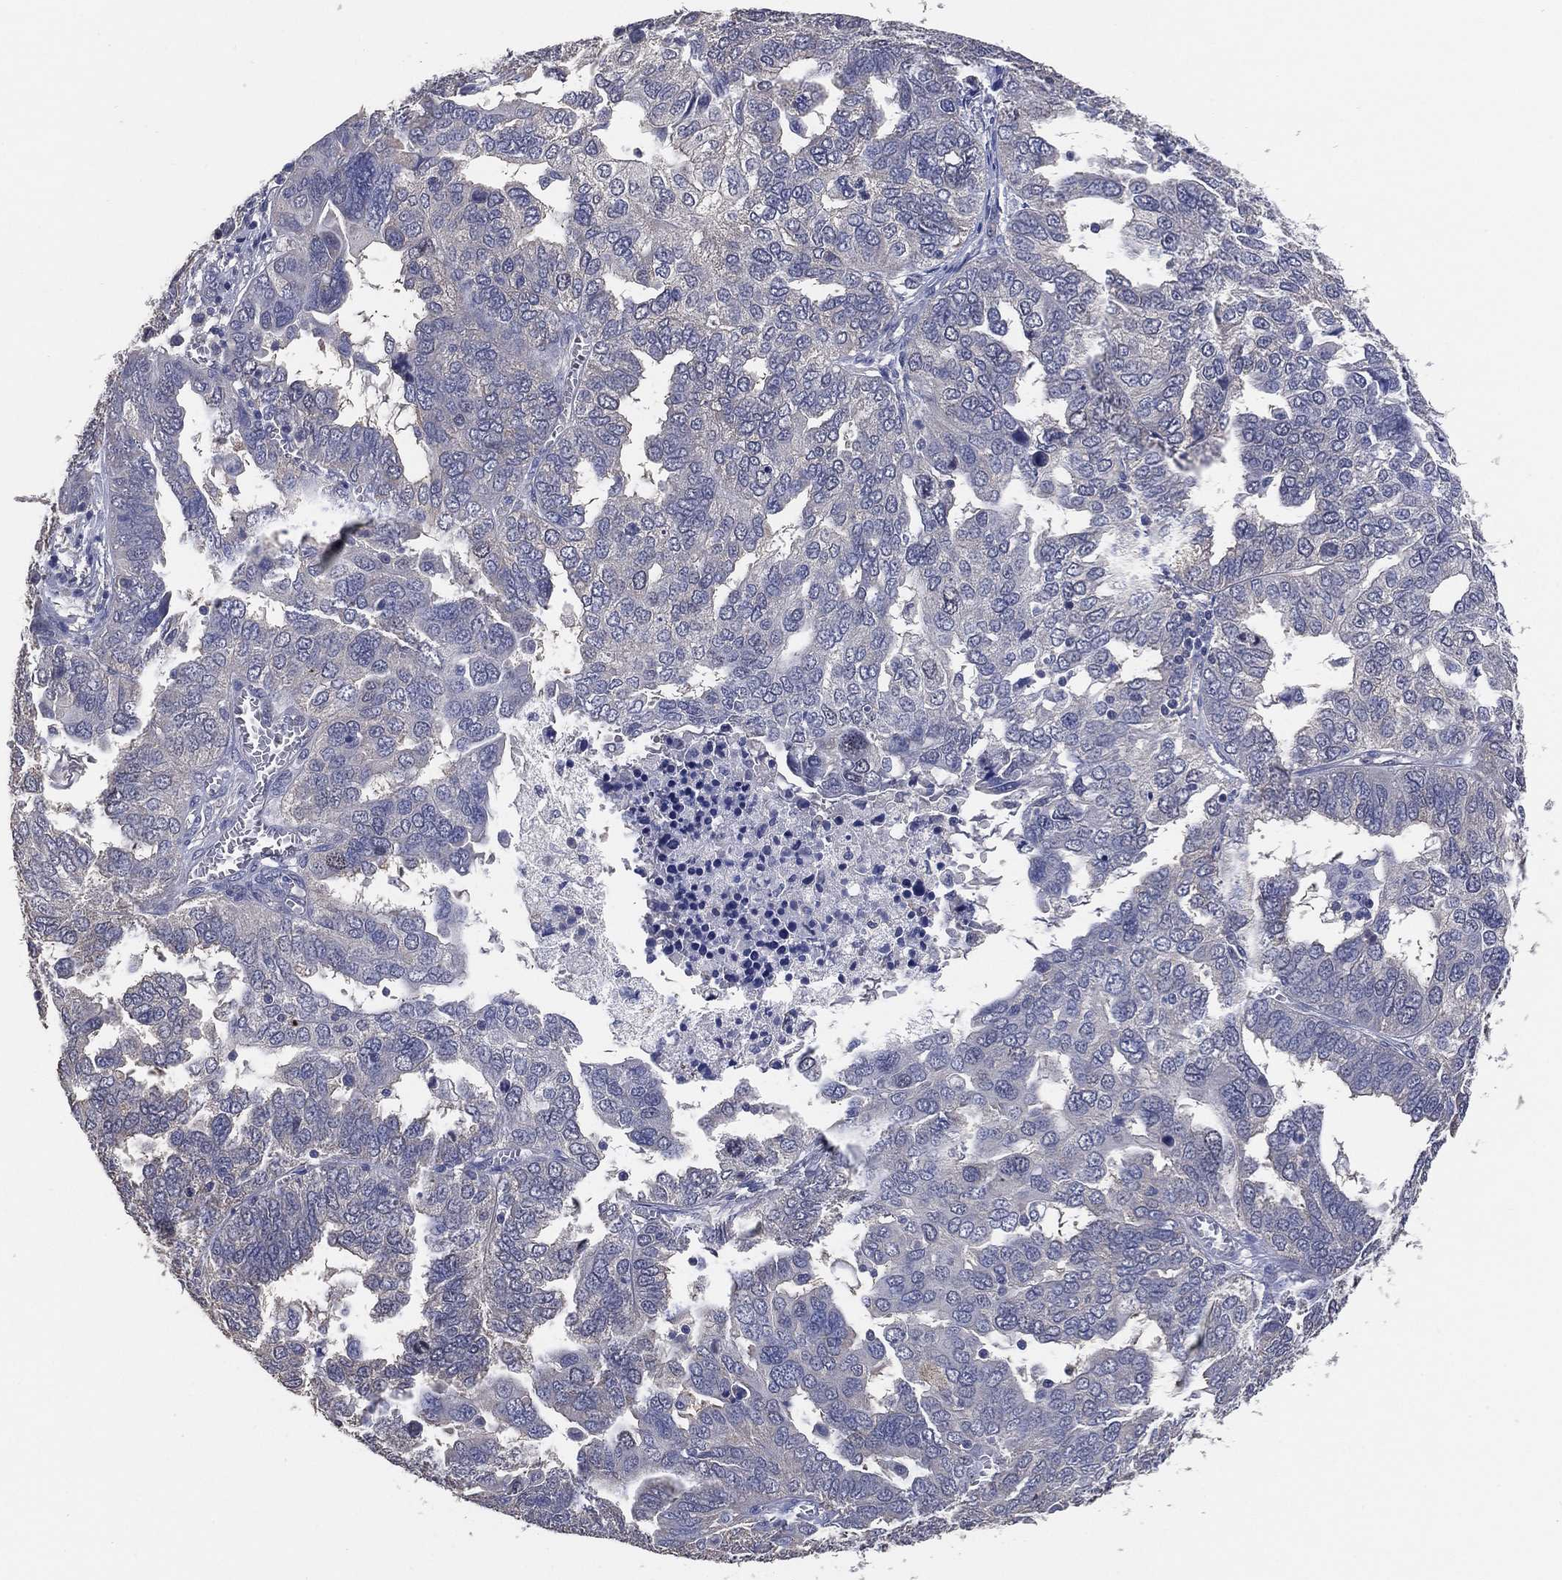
{"staining": {"intensity": "negative", "quantity": "none", "location": "none"}, "tissue": "ovarian cancer", "cell_type": "Tumor cells", "image_type": "cancer", "snomed": [{"axis": "morphology", "description": "Carcinoma, endometroid"}, {"axis": "topography", "description": "Soft tissue"}, {"axis": "topography", "description": "Ovary"}], "caption": "Ovarian cancer was stained to show a protein in brown. There is no significant positivity in tumor cells.", "gene": "KLK5", "patient": {"sex": "female", "age": 52}}